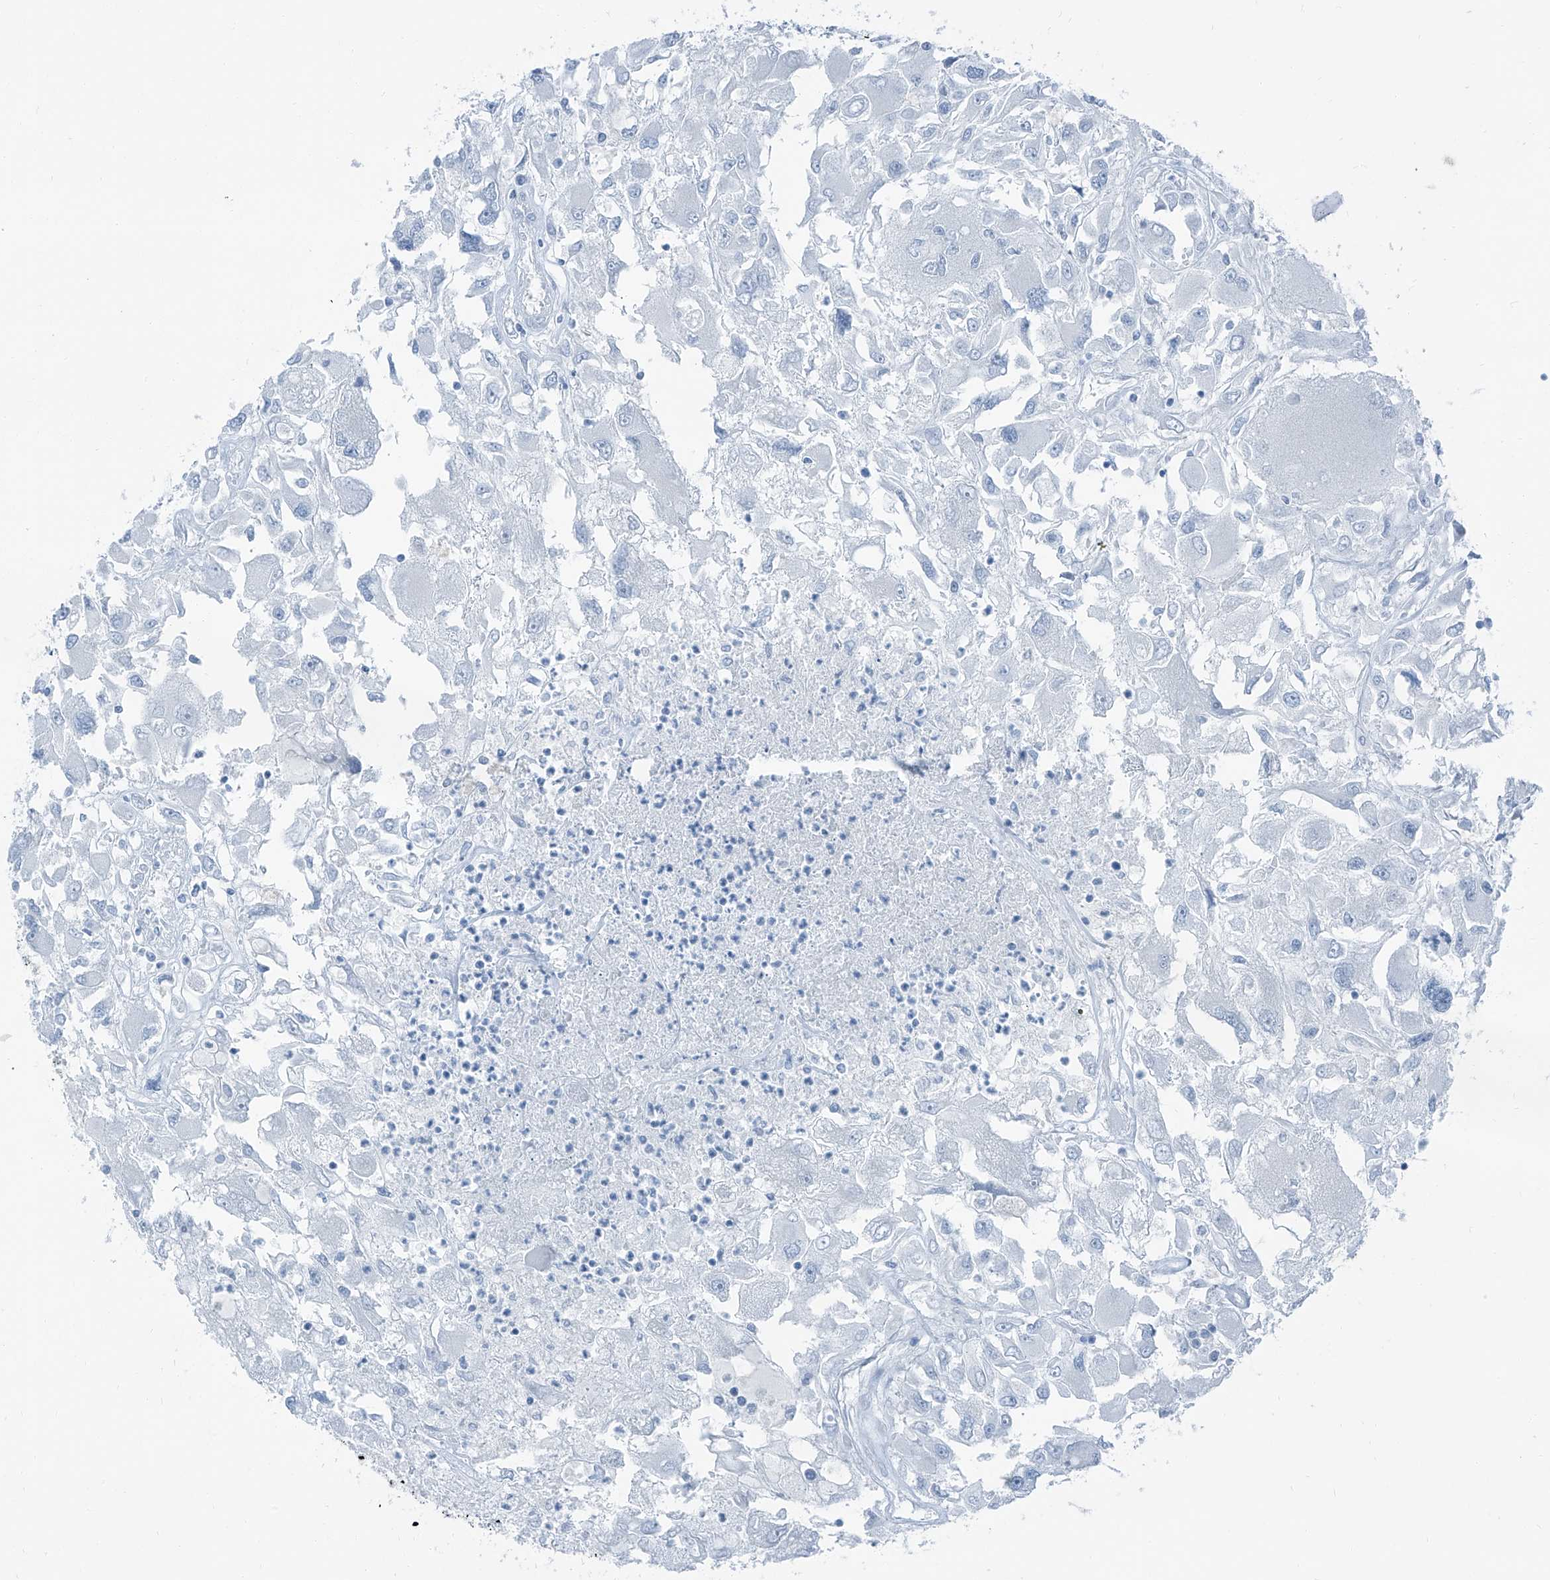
{"staining": {"intensity": "negative", "quantity": "none", "location": "none"}, "tissue": "renal cancer", "cell_type": "Tumor cells", "image_type": "cancer", "snomed": [{"axis": "morphology", "description": "Adenocarcinoma, NOS"}, {"axis": "topography", "description": "Kidney"}], "caption": "Renal cancer (adenocarcinoma) was stained to show a protein in brown. There is no significant staining in tumor cells. Brightfield microscopy of immunohistochemistry stained with DAB (3,3'-diaminobenzidine) (brown) and hematoxylin (blue), captured at high magnification.", "gene": "RGN", "patient": {"sex": "female", "age": 52}}